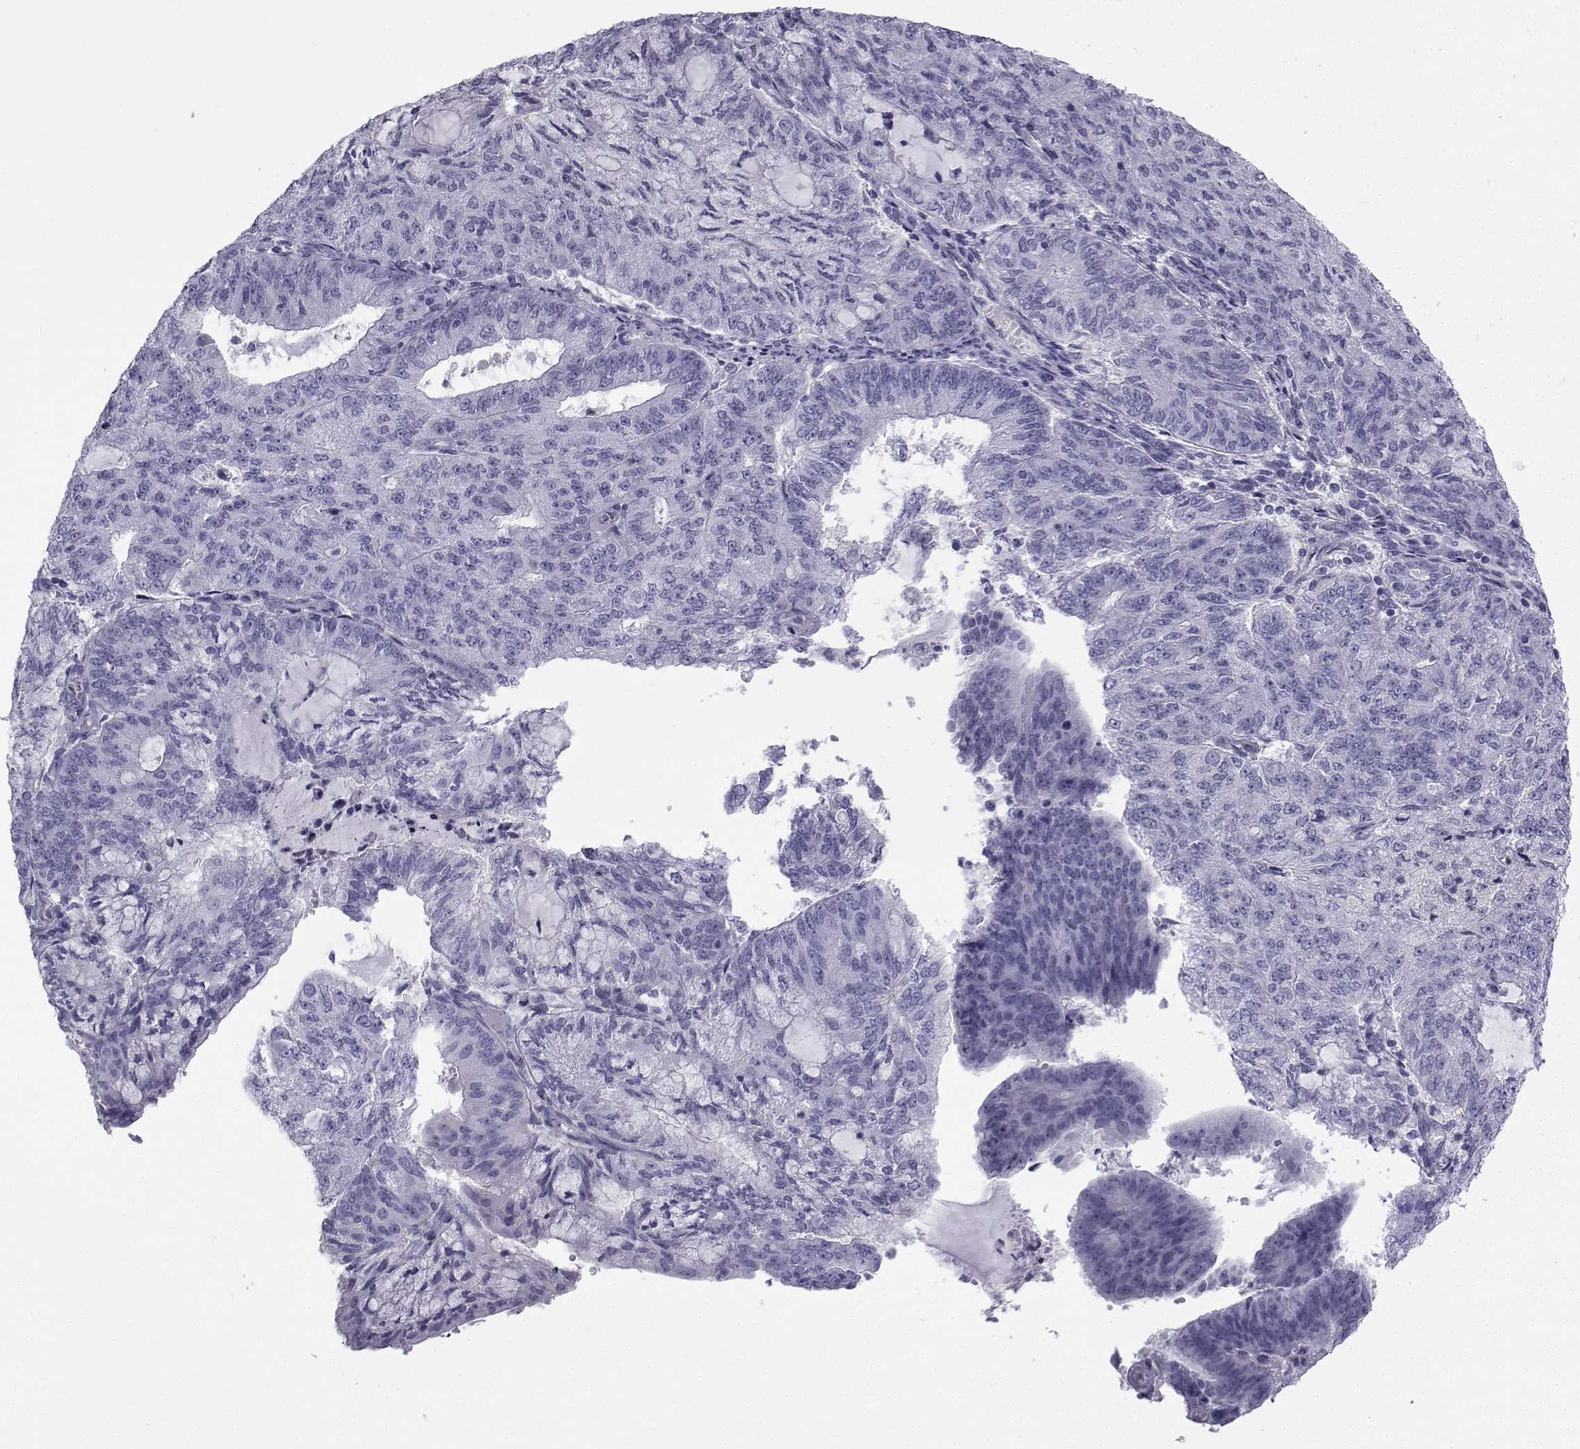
{"staining": {"intensity": "negative", "quantity": "none", "location": "none"}, "tissue": "endometrial cancer", "cell_type": "Tumor cells", "image_type": "cancer", "snomed": [{"axis": "morphology", "description": "Adenocarcinoma, NOS"}, {"axis": "topography", "description": "Endometrium"}], "caption": "A high-resolution histopathology image shows immunohistochemistry staining of endometrial cancer (adenocarcinoma), which exhibits no significant staining in tumor cells.", "gene": "SPANXD", "patient": {"sex": "female", "age": 82}}